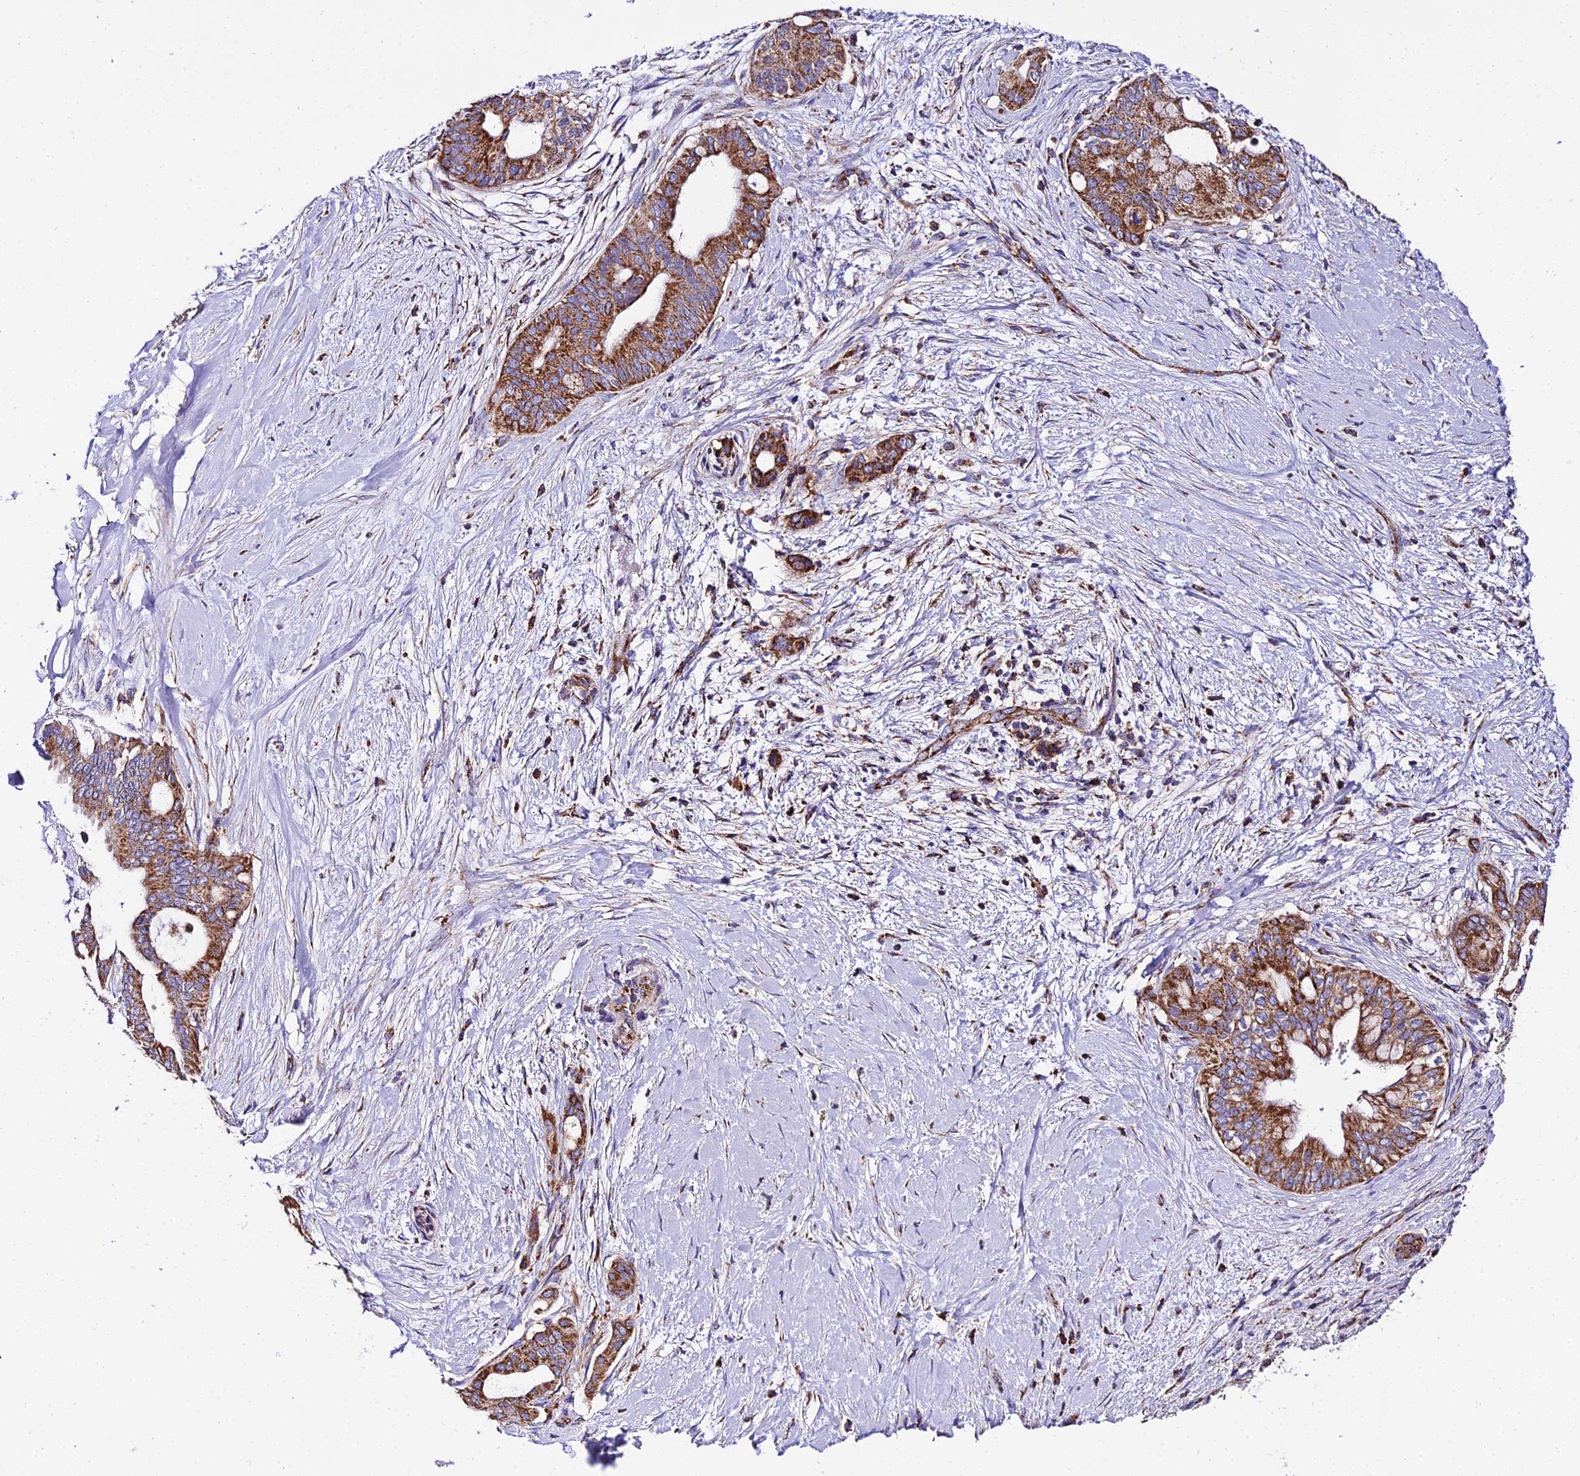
{"staining": {"intensity": "moderate", "quantity": ">75%", "location": "cytoplasmic/membranous"}, "tissue": "pancreatic cancer", "cell_type": "Tumor cells", "image_type": "cancer", "snomed": [{"axis": "morphology", "description": "Adenocarcinoma, NOS"}, {"axis": "topography", "description": "Pancreas"}], "caption": "Adenocarcinoma (pancreatic) stained with DAB IHC exhibits medium levels of moderate cytoplasmic/membranous expression in approximately >75% of tumor cells.", "gene": "OCIAD1", "patient": {"sex": "male", "age": 46}}